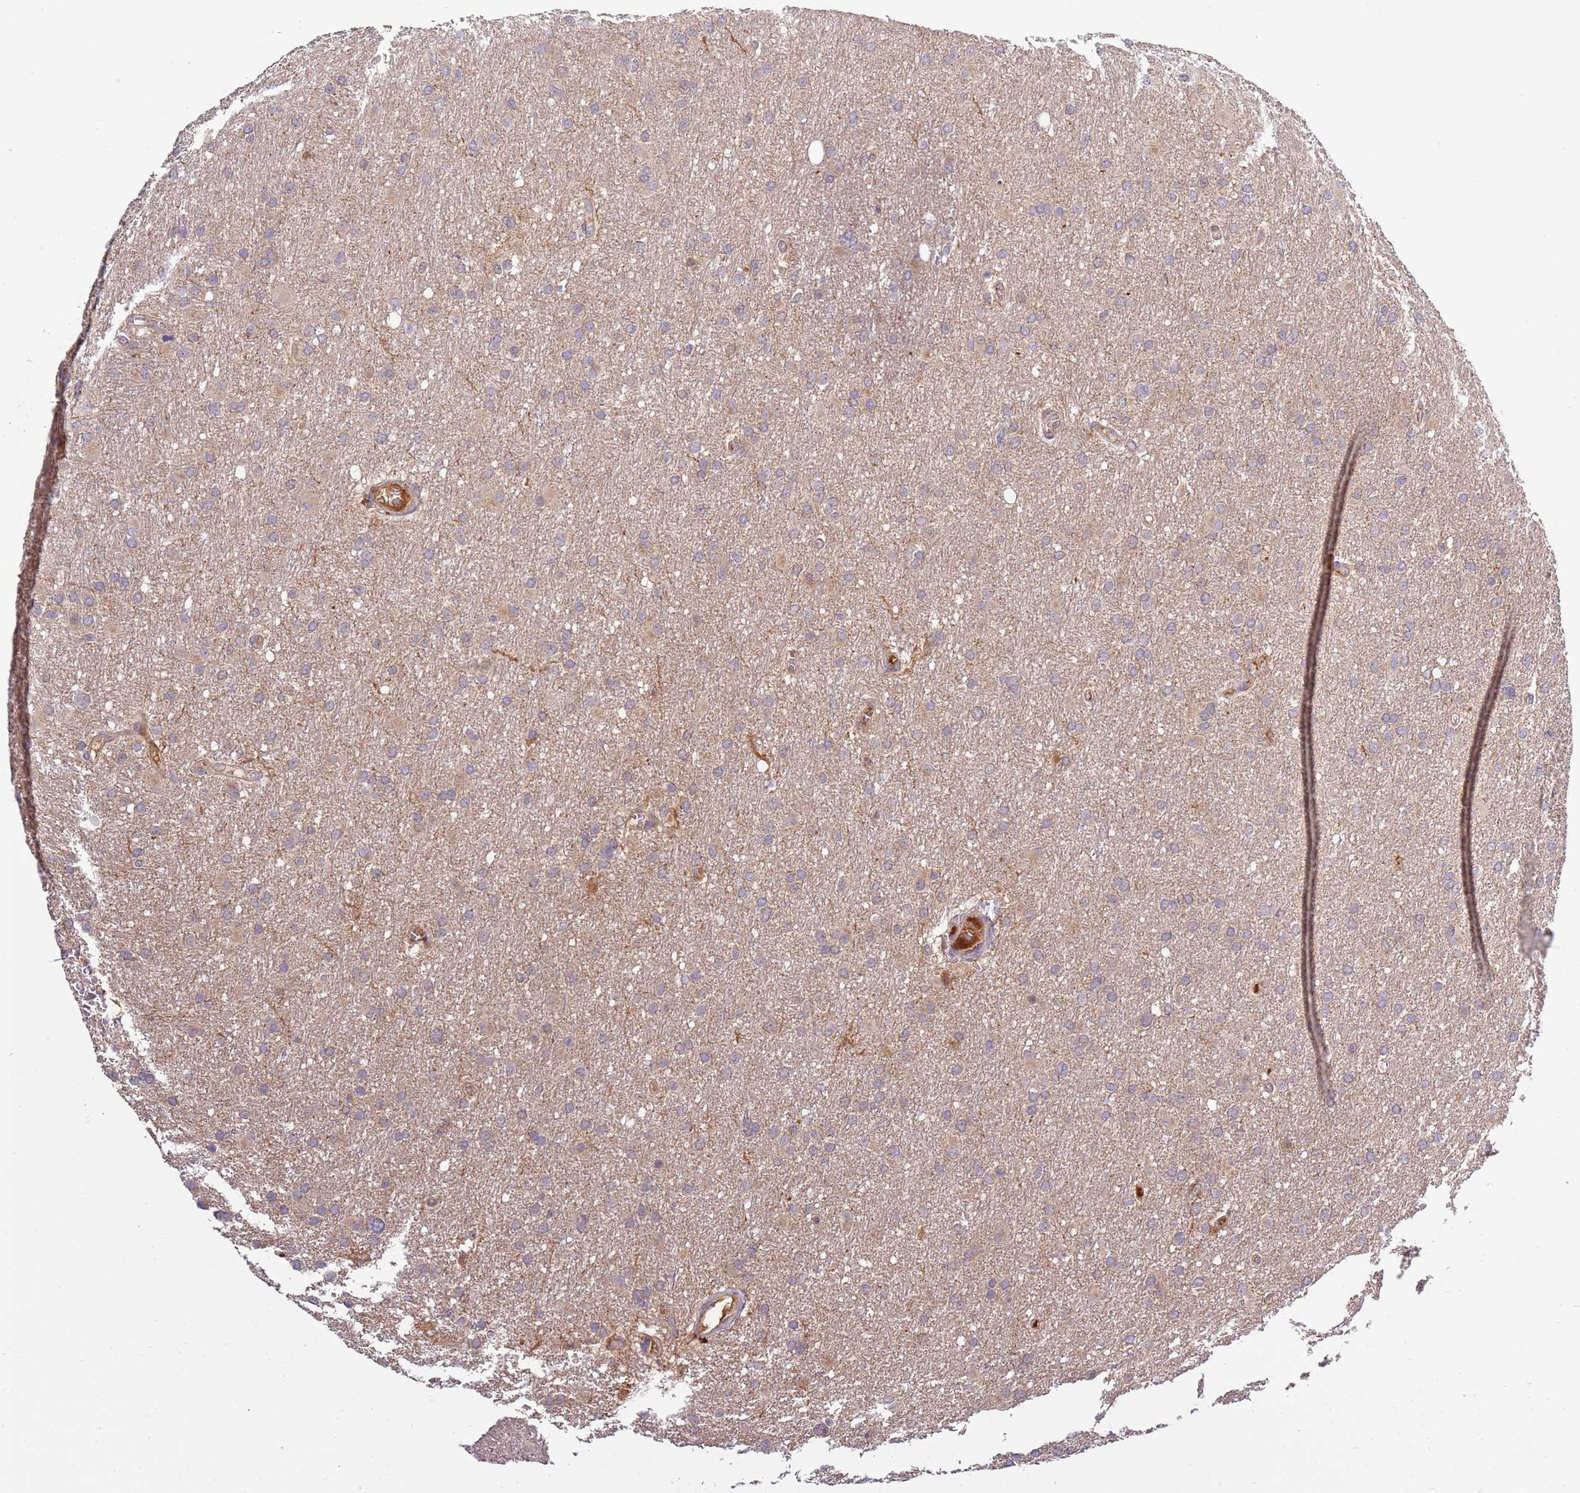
{"staining": {"intensity": "weak", "quantity": ">75%", "location": "cytoplasmic/membranous"}, "tissue": "glioma", "cell_type": "Tumor cells", "image_type": "cancer", "snomed": [{"axis": "morphology", "description": "Glioma, malignant, High grade"}, {"axis": "topography", "description": "Cerebral cortex"}], "caption": "There is low levels of weak cytoplasmic/membranous positivity in tumor cells of glioma, as demonstrated by immunohistochemical staining (brown color).", "gene": "ZNF624", "patient": {"sex": "female", "age": 36}}